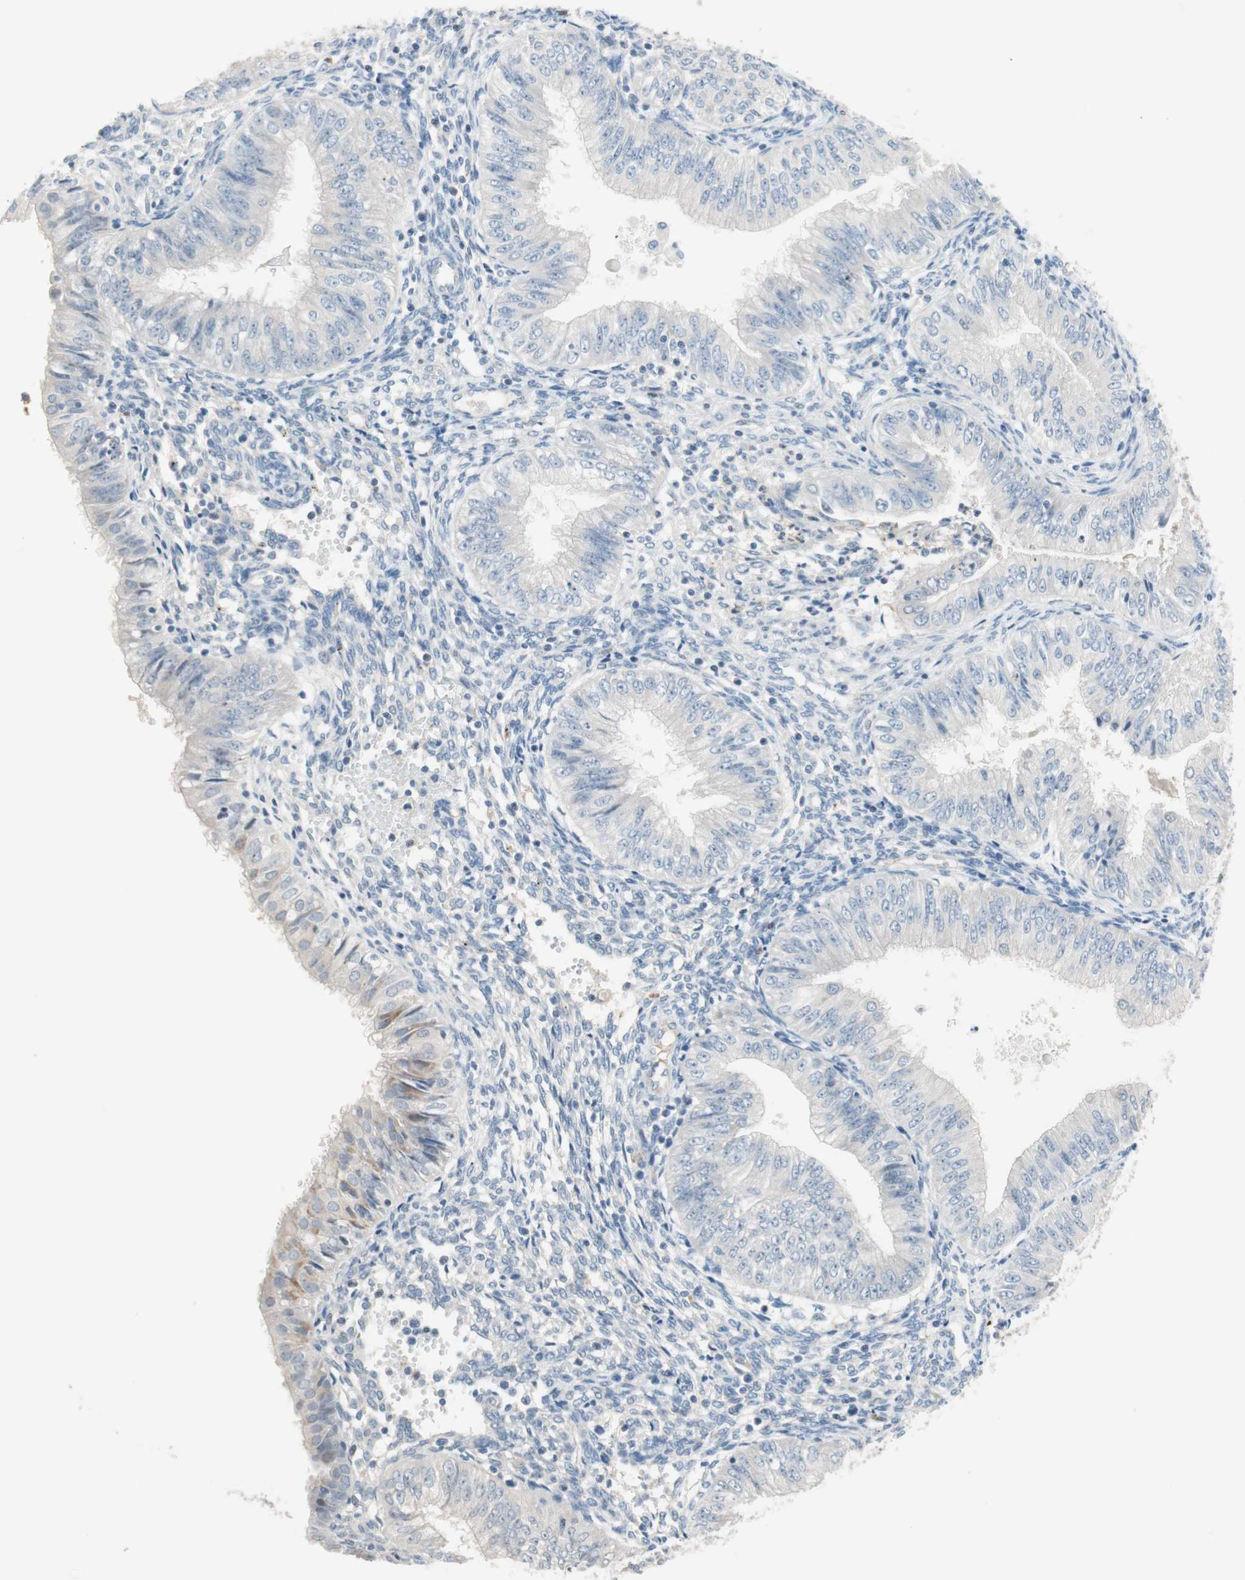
{"staining": {"intensity": "negative", "quantity": "none", "location": "none"}, "tissue": "endometrial cancer", "cell_type": "Tumor cells", "image_type": "cancer", "snomed": [{"axis": "morphology", "description": "Normal tissue, NOS"}, {"axis": "morphology", "description": "Adenocarcinoma, NOS"}, {"axis": "topography", "description": "Endometrium"}], "caption": "Immunohistochemistry (IHC) of human endometrial cancer shows no positivity in tumor cells.", "gene": "PDZK1", "patient": {"sex": "female", "age": 53}}